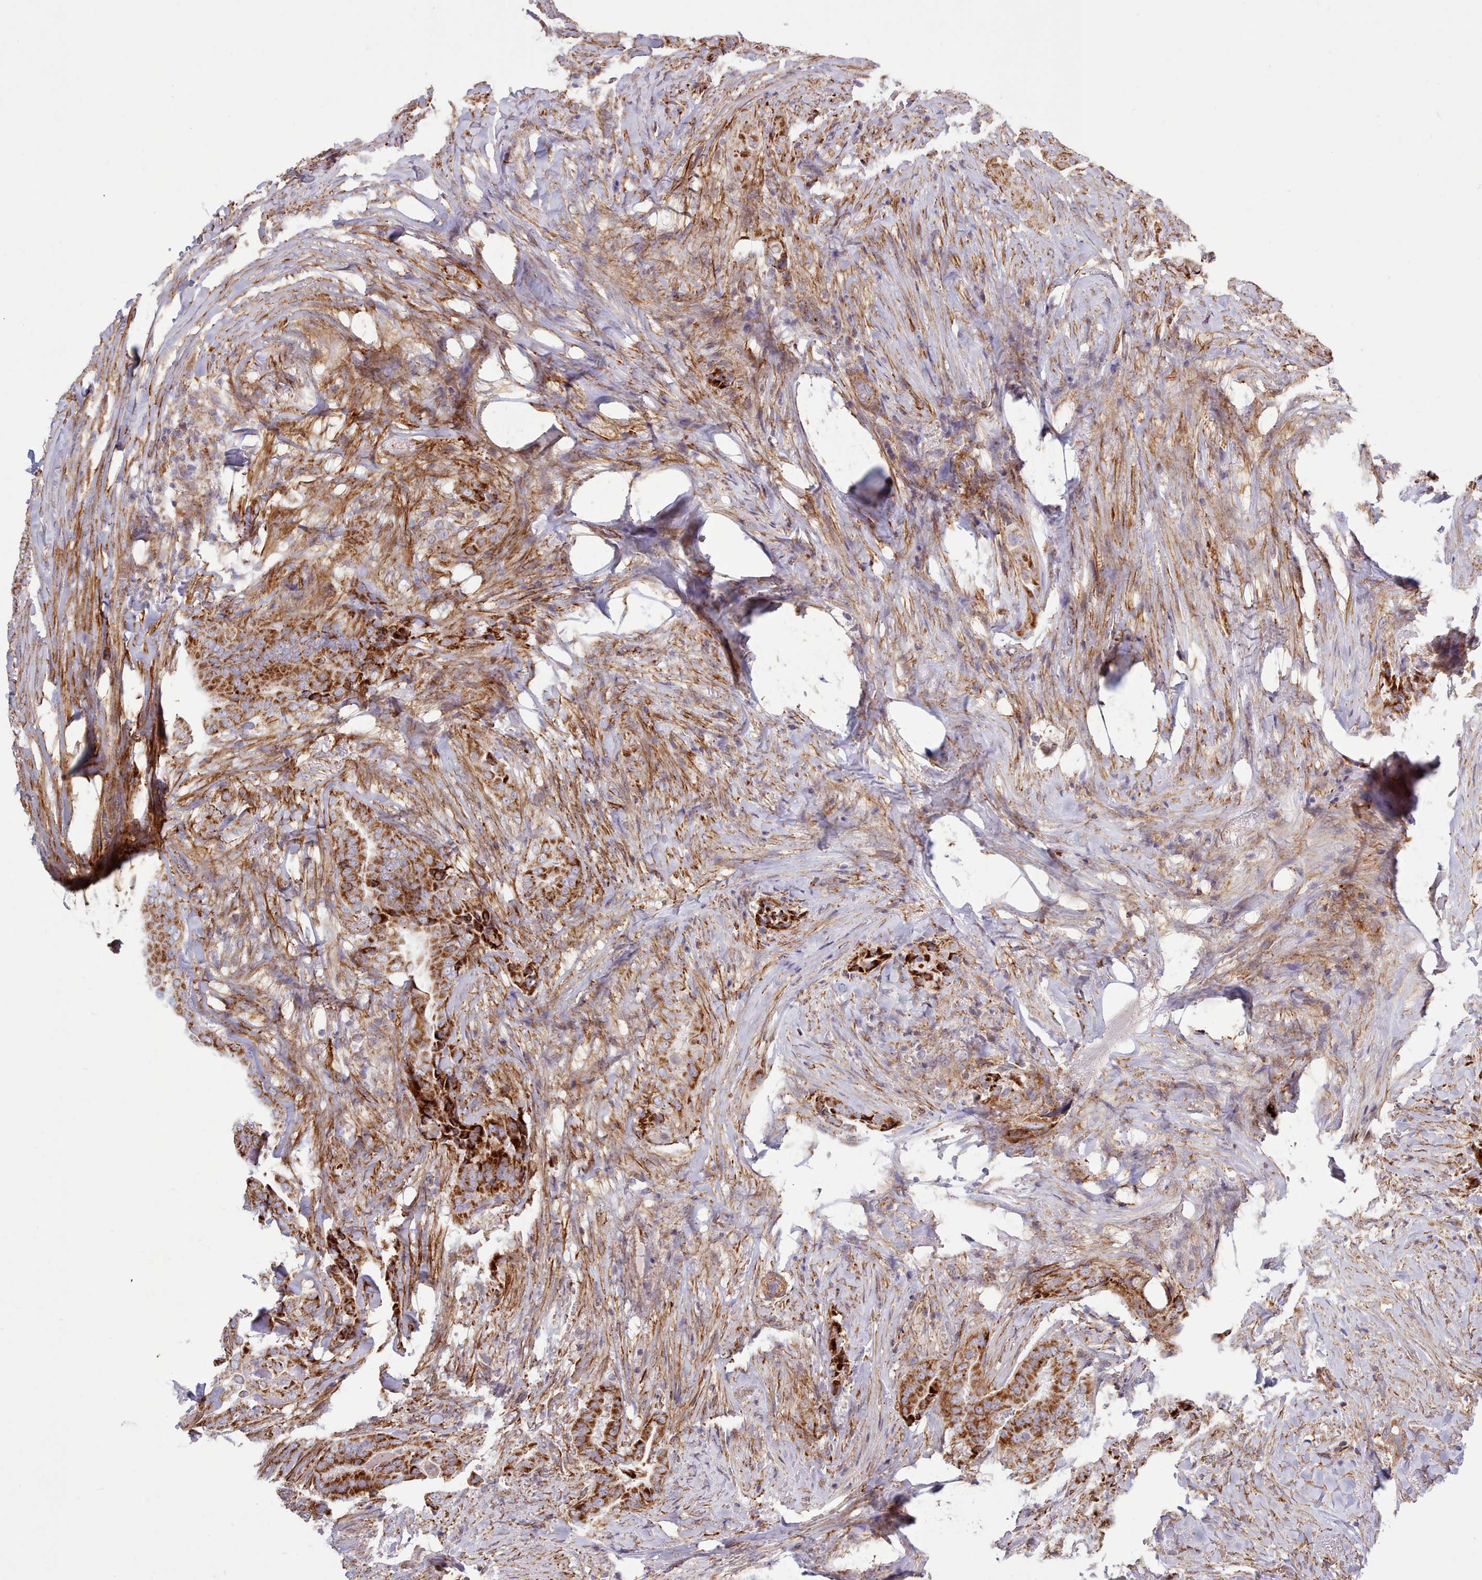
{"staining": {"intensity": "strong", "quantity": ">75%", "location": "cytoplasmic/membranous"}, "tissue": "thyroid cancer", "cell_type": "Tumor cells", "image_type": "cancer", "snomed": [{"axis": "morphology", "description": "Papillary adenocarcinoma, NOS"}, {"axis": "topography", "description": "Thyroid gland"}], "caption": "Protein staining reveals strong cytoplasmic/membranous positivity in approximately >75% of tumor cells in thyroid papillary adenocarcinoma.", "gene": "MRPL21", "patient": {"sex": "male", "age": 61}}